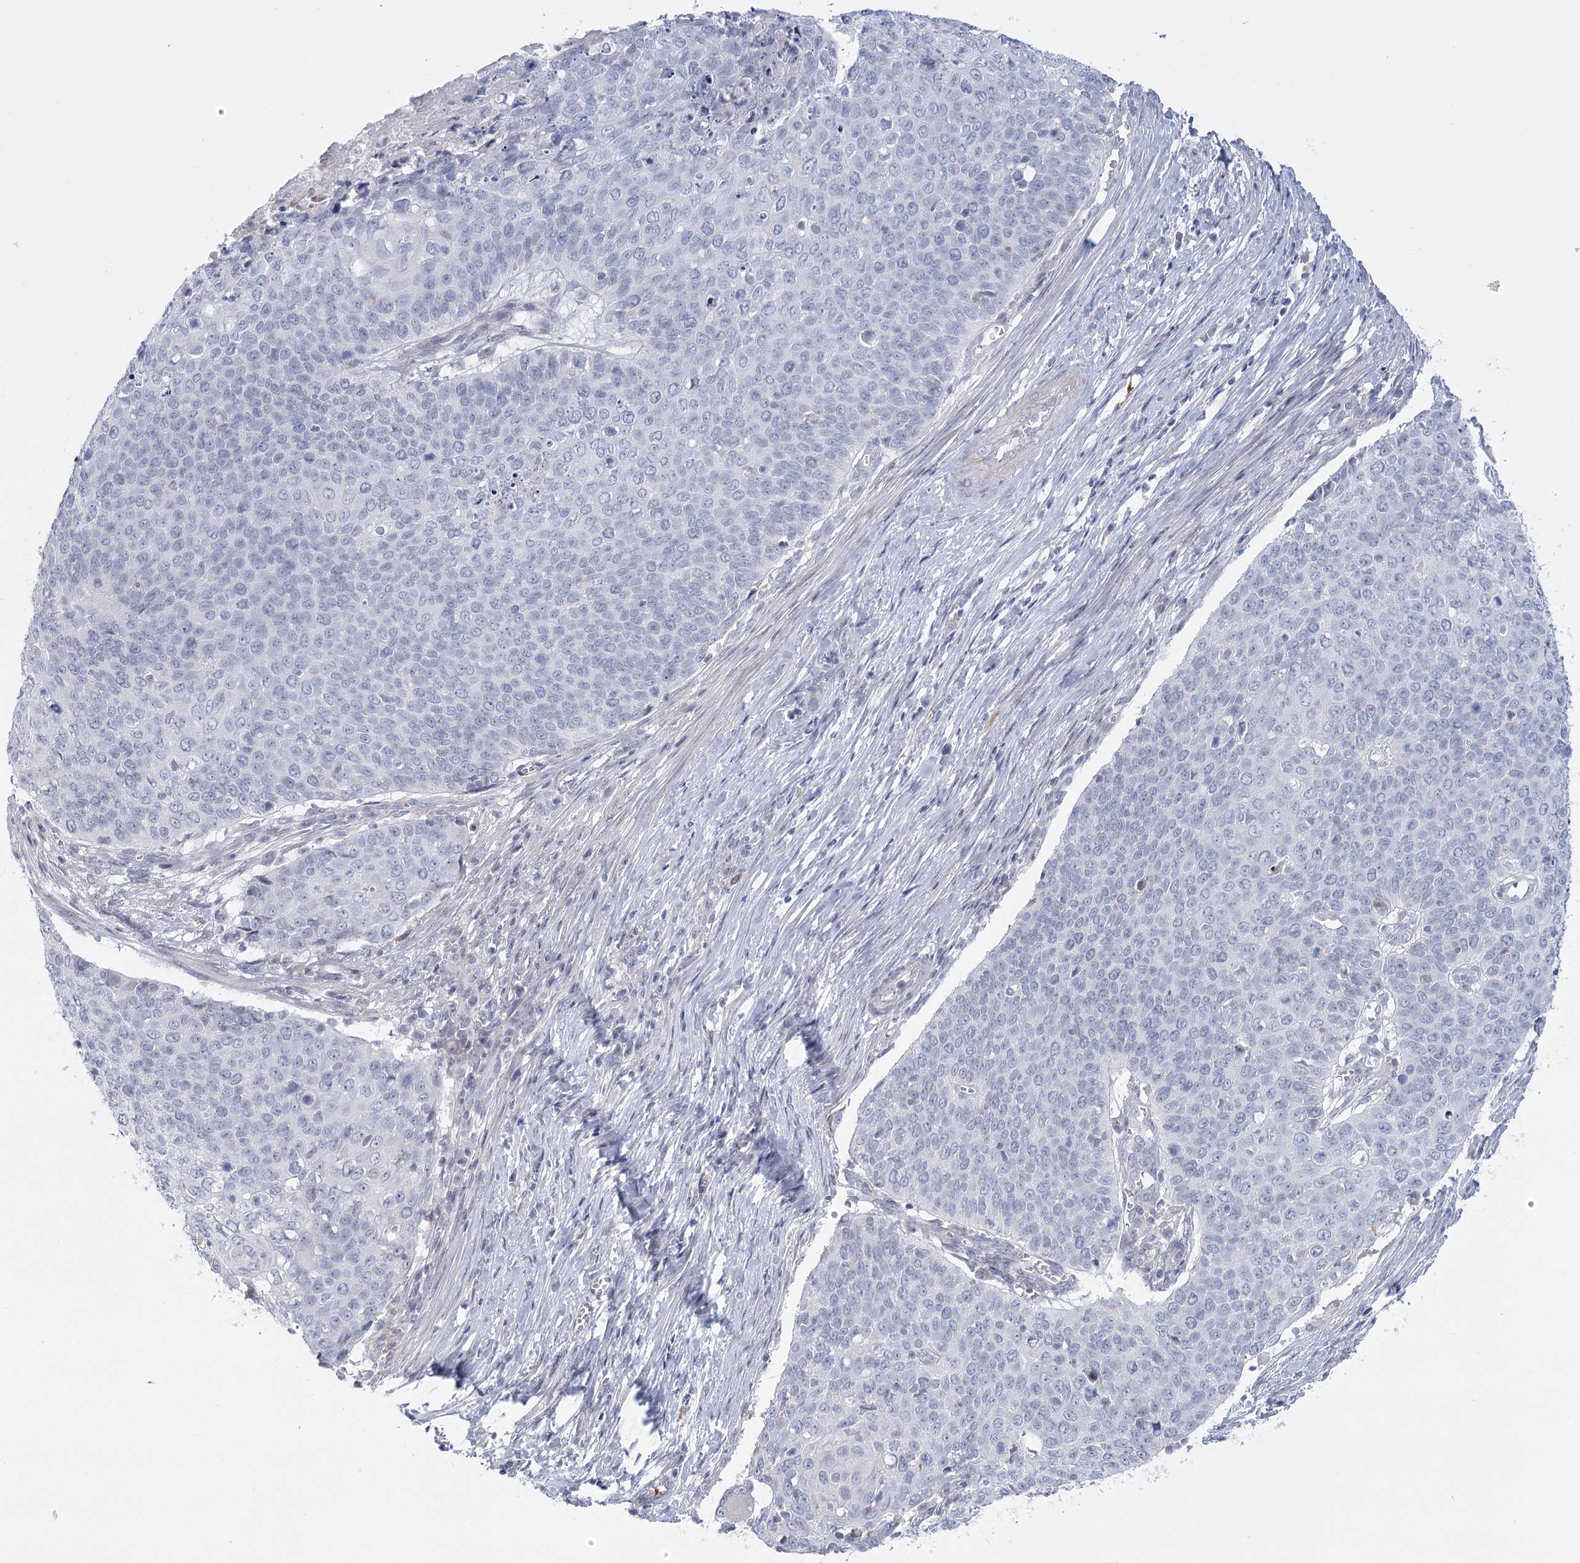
{"staining": {"intensity": "negative", "quantity": "none", "location": "none"}, "tissue": "cervical cancer", "cell_type": "Tumor cells", "image_type": "cancer", "snomed": [{"axis": "morphology", "description": "Squamous cell carcinoma, NOS"}, {"axis": "topography", "description": "Cervix"}], "caption": "Human cervical squamous cell carcinoma stained for a protein using immunohistochemistry (IHC) reveals no expression in tumor cells.", "gene": "FAM76B", "patient": {"sex": "female", "age": 39}}